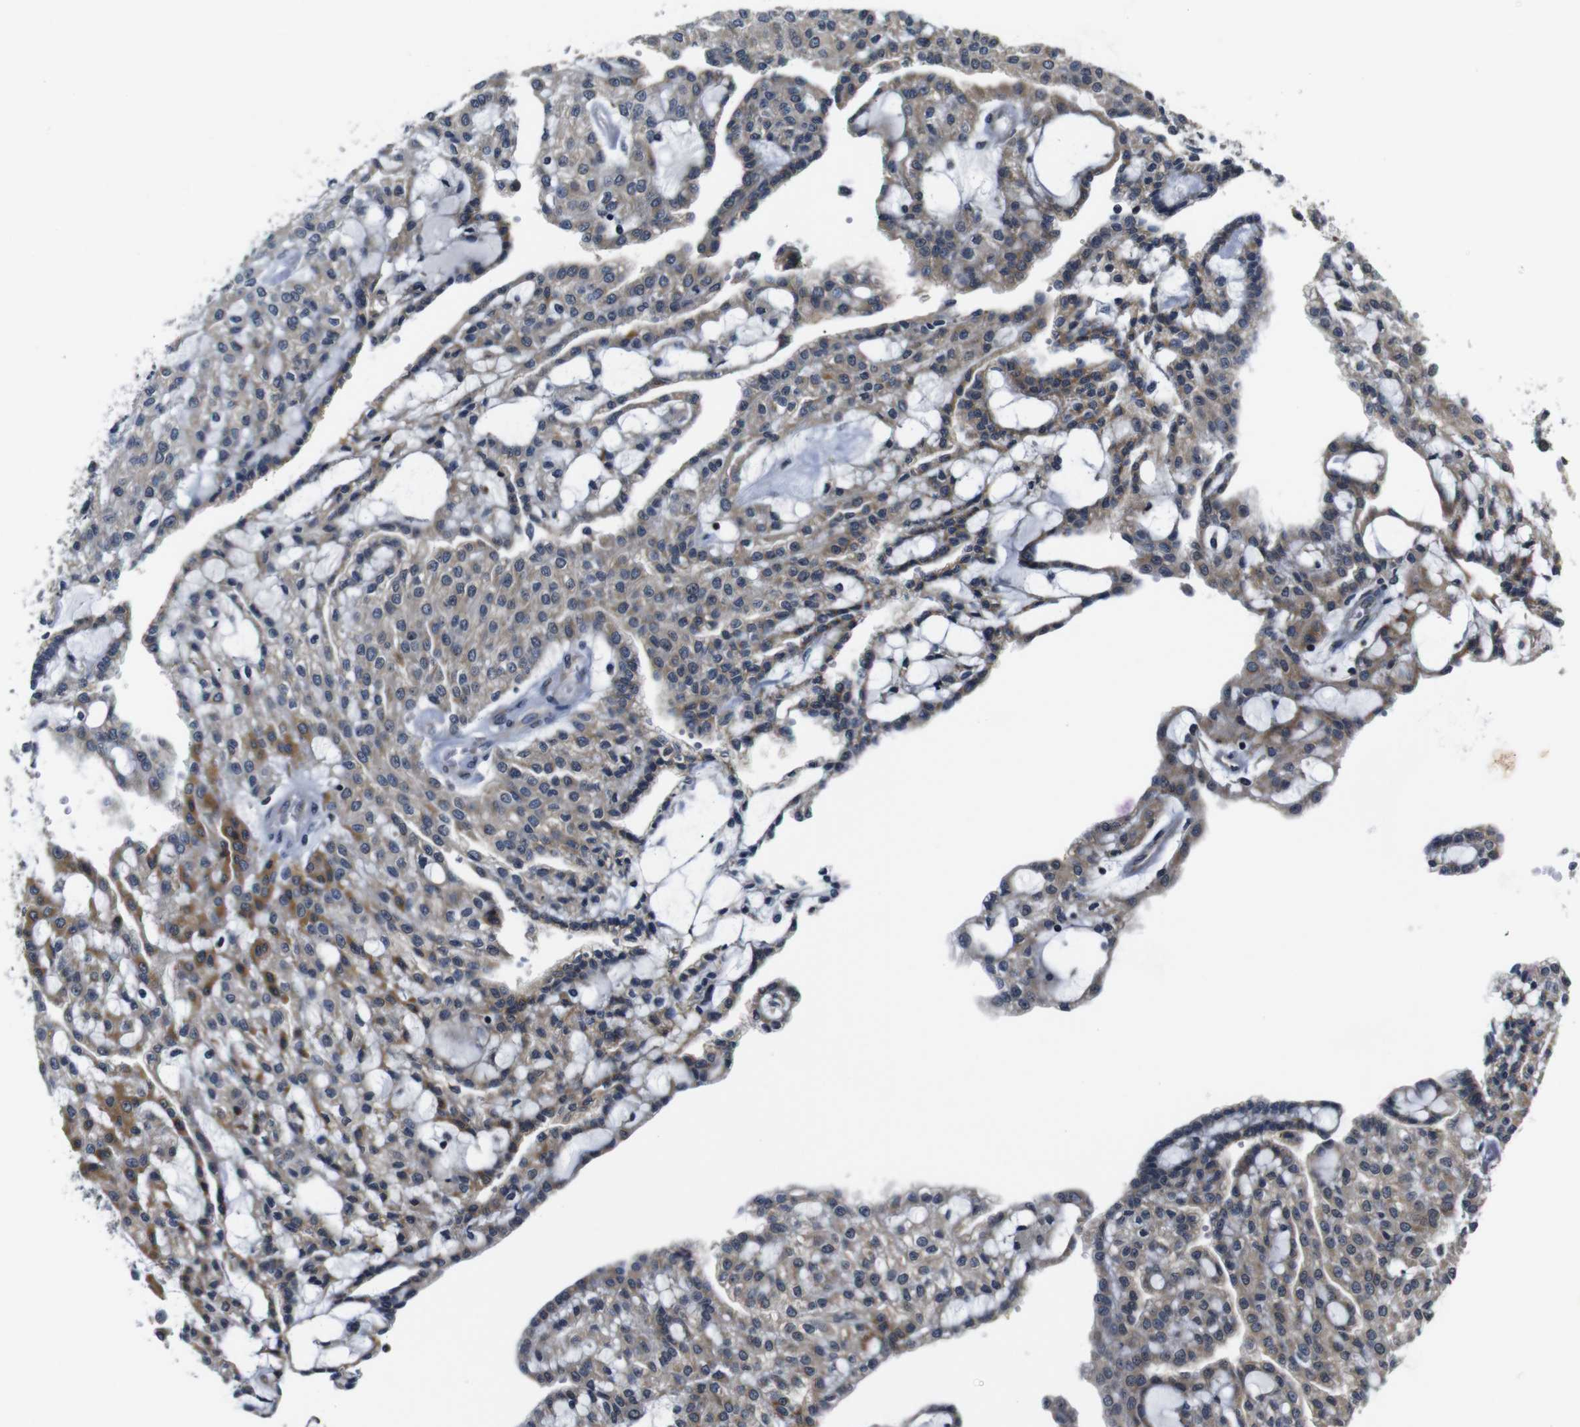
{"staining": {"intensity": "moderate", "quantity": "<25%", "location": "cytoplasmic/membranous"}, "tissue": "renal cancer", "cell_type": "Tumor cells", "image_type": "cancer", "snomed": [{"axis": "morphology", "description": "Adenocarcinoma, NOS"}, {"axis": "topography", "description": "Kidney"}], "caption": "Protein staining of renal cancer (adenocarcinoma) tissue shows moderate cytoplasmic/membranous expression in about <25% of tumor cells.", "gene": "FKBP14", "patient": {"sex": "male", "age": 63}}